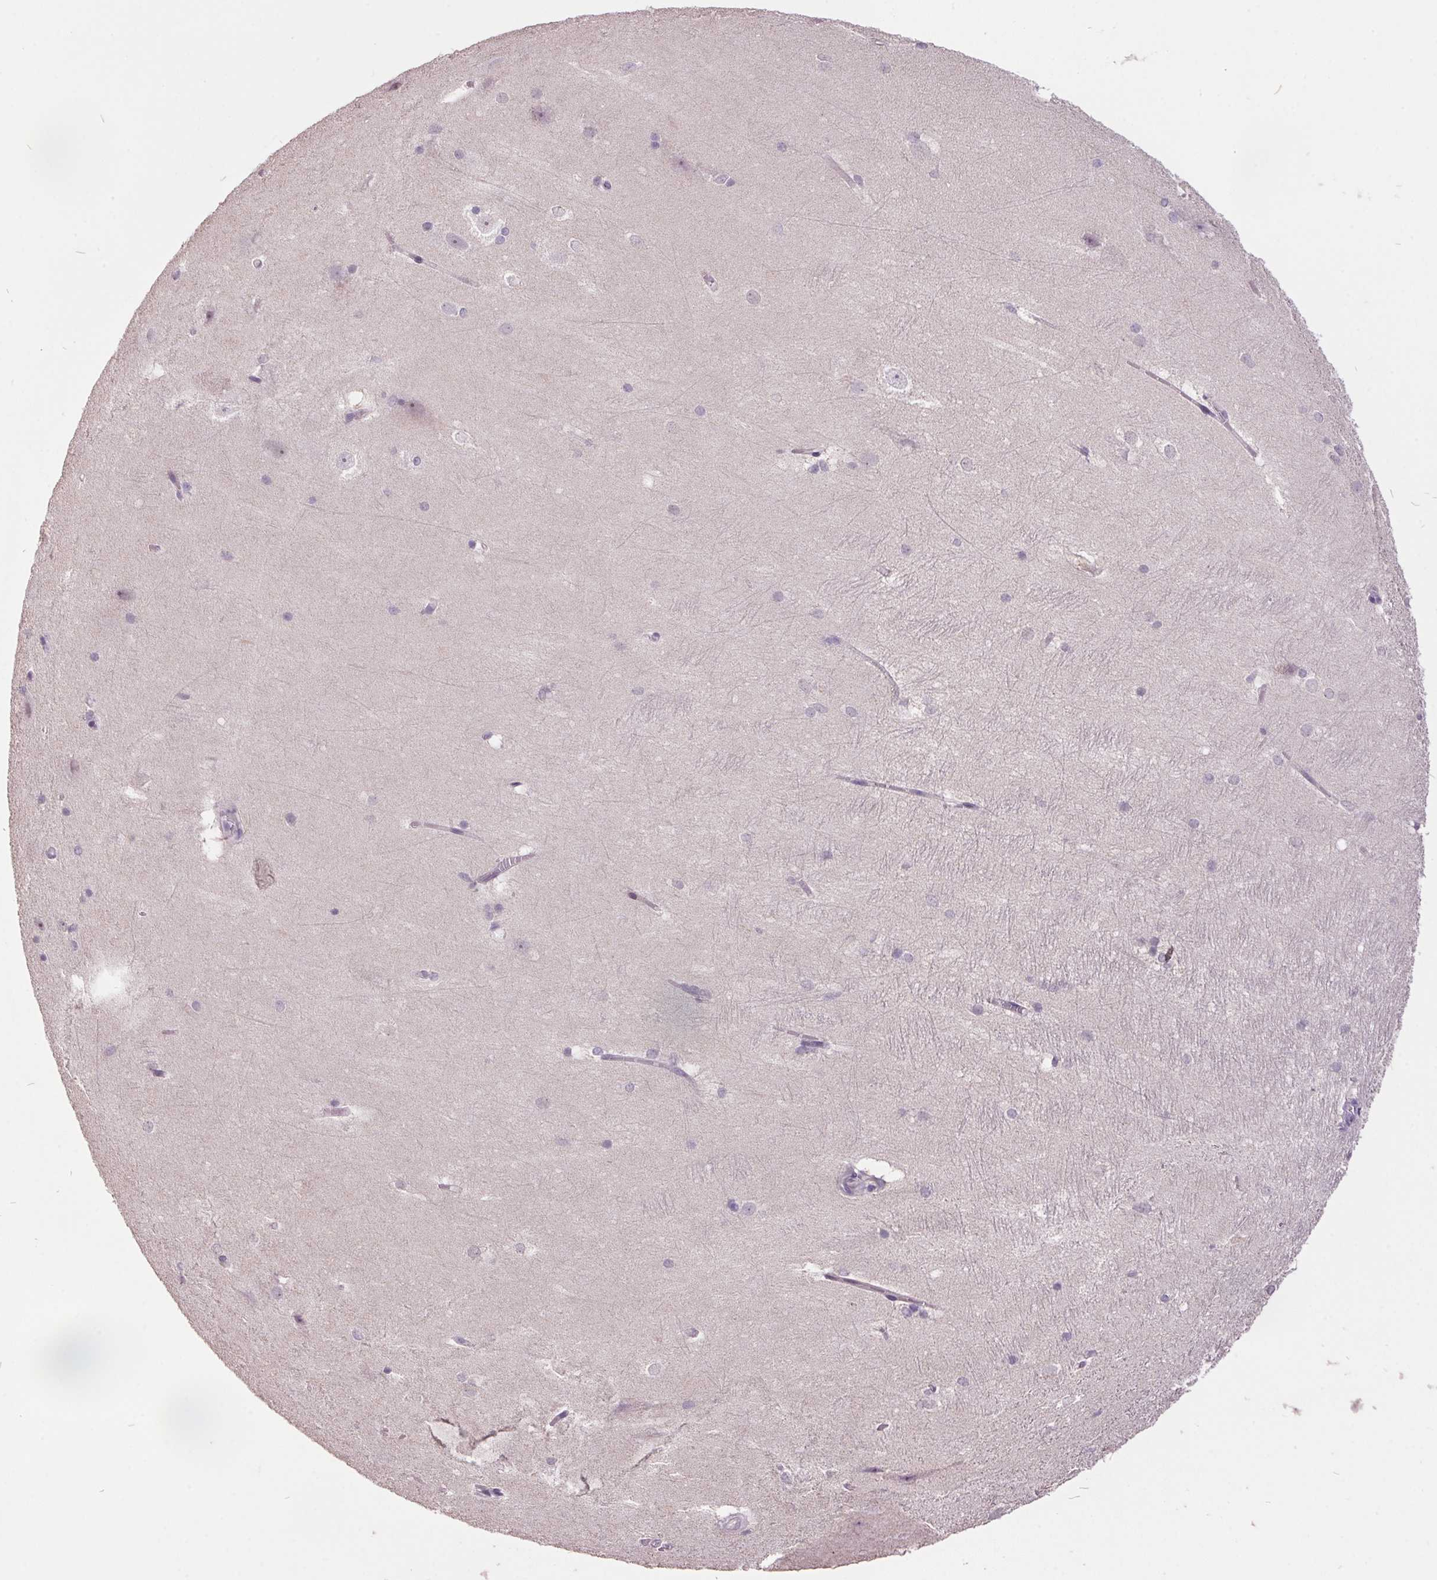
{"staining": {"intensity": "negative", "quantity": "none", "location": "none"}, "tissue": "hippocampus", "cell_type": "Glial cells", "image_type": "normal", "snomed": [{"axis": "morphology", "description": "Normal tissue, NOS"}, {"axis": "topography", "description": "Cerebral cortex"}, {"axis": "topography", "description": "Hippocampus"}], "caption": "Immunohistochemical staining of benign hippocampus reveals no significant positivity in glial cells. The staining was performed using DAB to visualize the protein expression in brown, while the nuclei were stained in blue with hematoxylin (Magnification: 20x).", "gene": "C2orf16", "patient": {"sex": "female", "age": 19}}